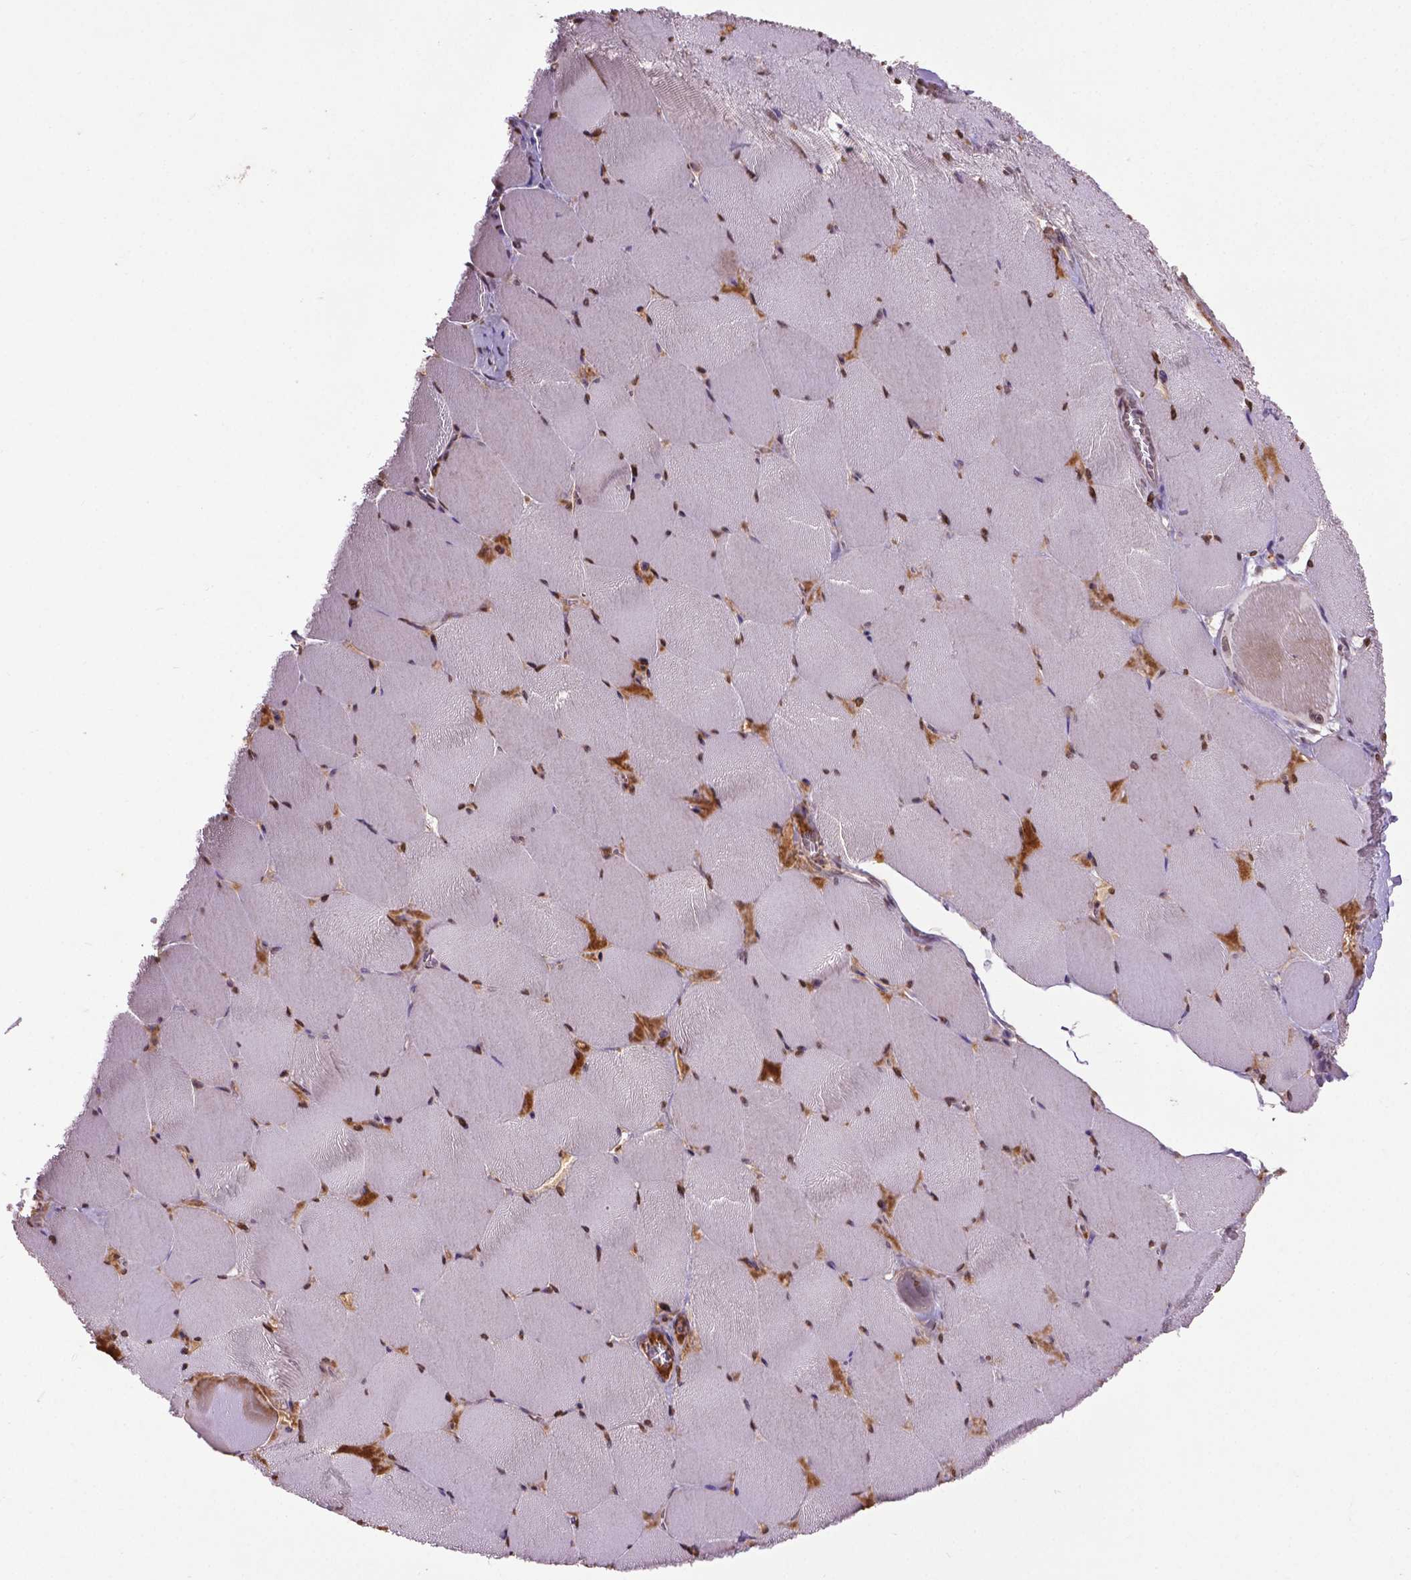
{"staining": {"intensity": "negative", "quantity": "none", "location": "none"}, "tissue": "skeletal muscle", "cell_type": "Myocytes", "image_type": "normal", "snomed": [{"axis": "morphology", "description": "Normal tissue, NOS"}, {"axis": "topography", "description": "Skeletal muscle"}], "caption": "The immunohistochemistry micrograph has no significant expression in myocytes of skeletal muscle. Brightfield microscopy of immunohistochemistry (IHC) stained with DAB (3,3'-diaminobenzidine) (brown) and hematoxylin (blue), captured at high magnification.", "gene": "ENSG00000289700", "patient": {"sex": "female", "age": 75}}